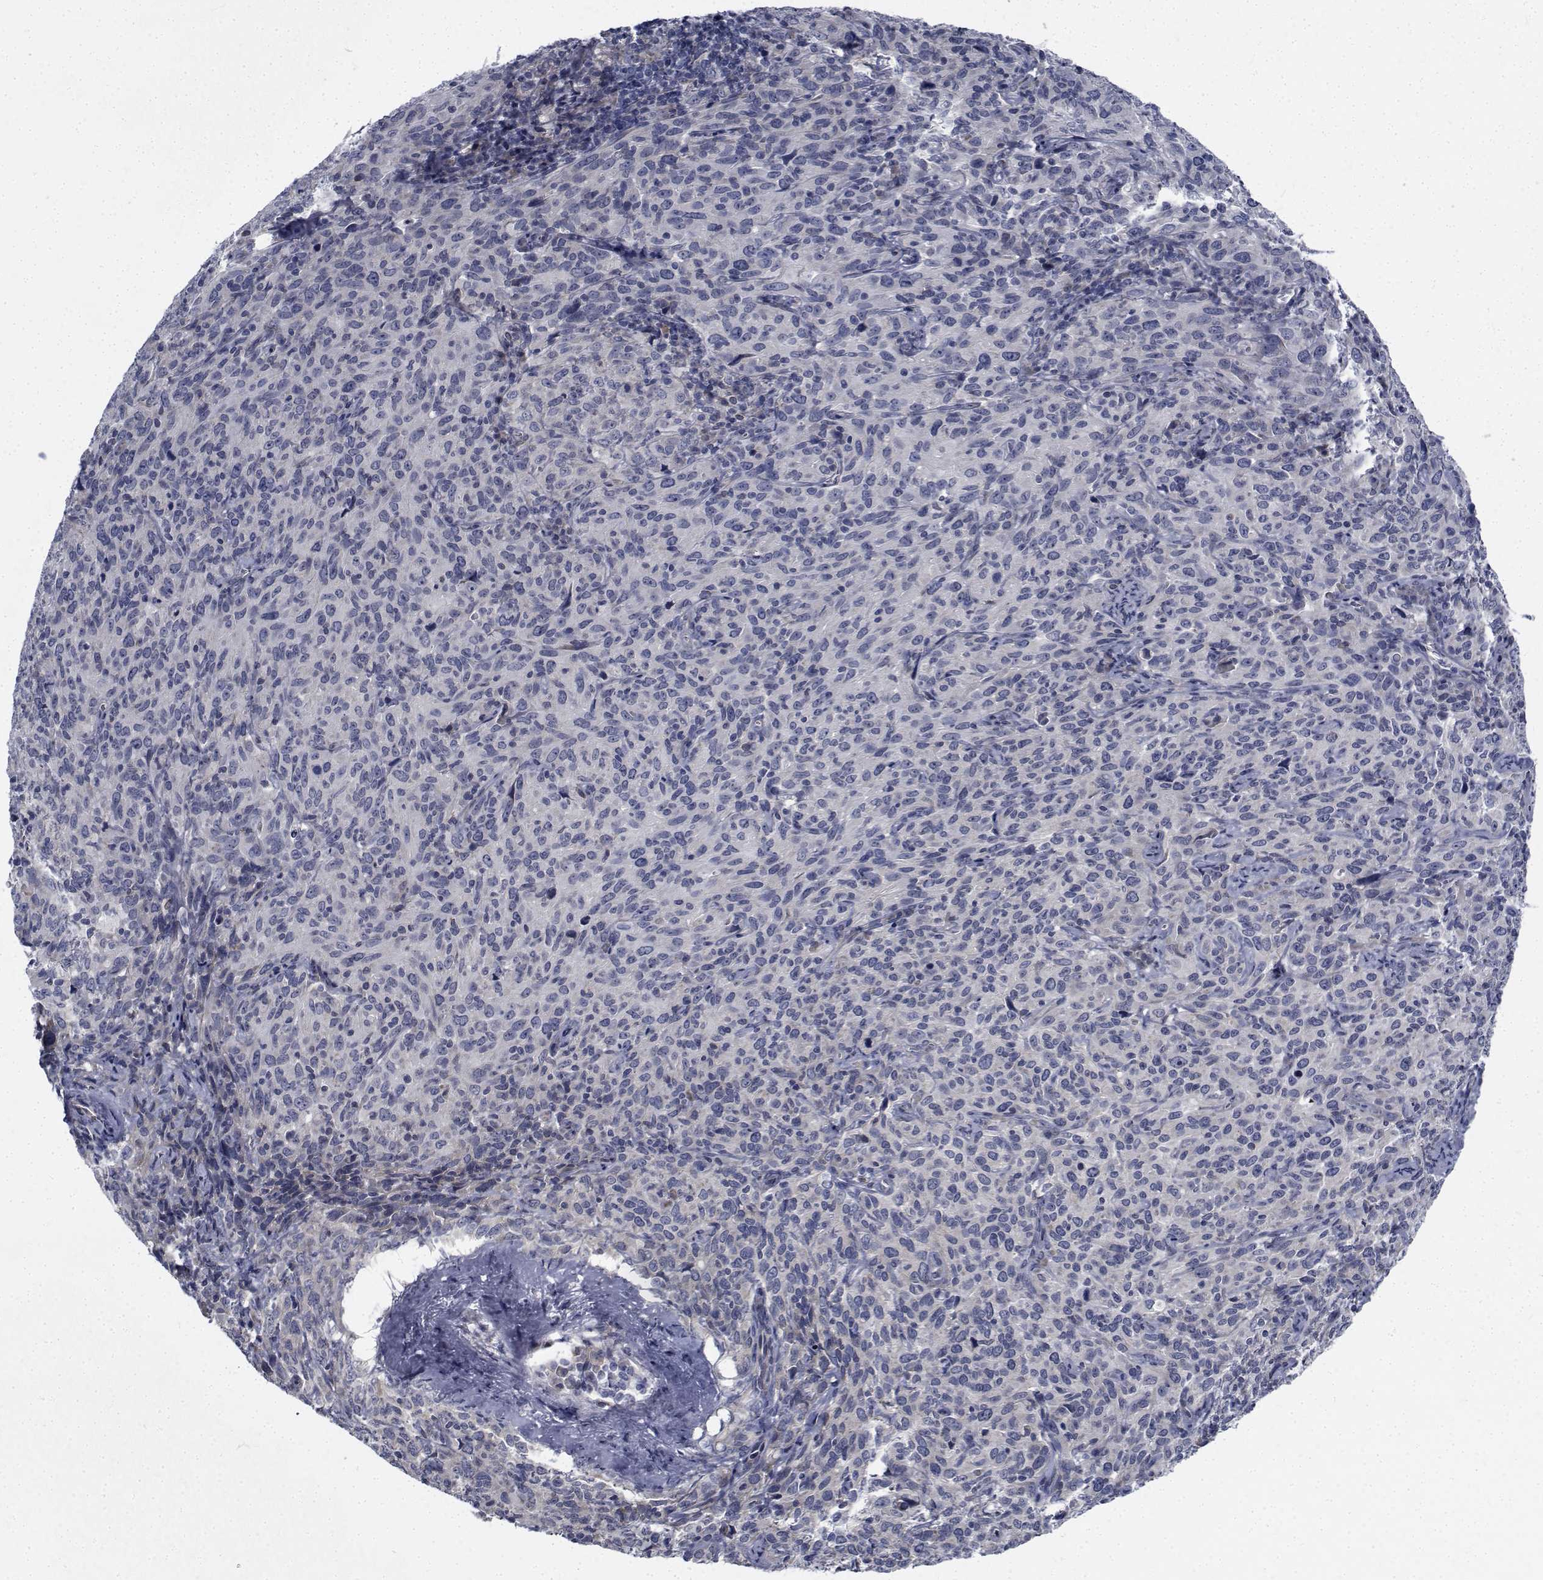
{"staining": {"intensity": "negative", "quantity": "none", "location": "none"}, "tissue": "cervical cancer", "cell_type": "Tumor cells", "image_type": "cancer", "snomed": [{"axis": "morphology", "description": "Squamous cell carcinoma, NOS"}, {"axis": "topography", "description": "Cervix"}], "caption": "Photomicrograph shows no protein expression in tumor cells of cervical cancer tissue. The staining was performed using DAB to visualize the protein expression in brown, while the nuclei were stained in blue with hematoxylin (Magnification: 20x).", "gene": "TTBK1", "patient": {"sex": "female", "age": 51}}